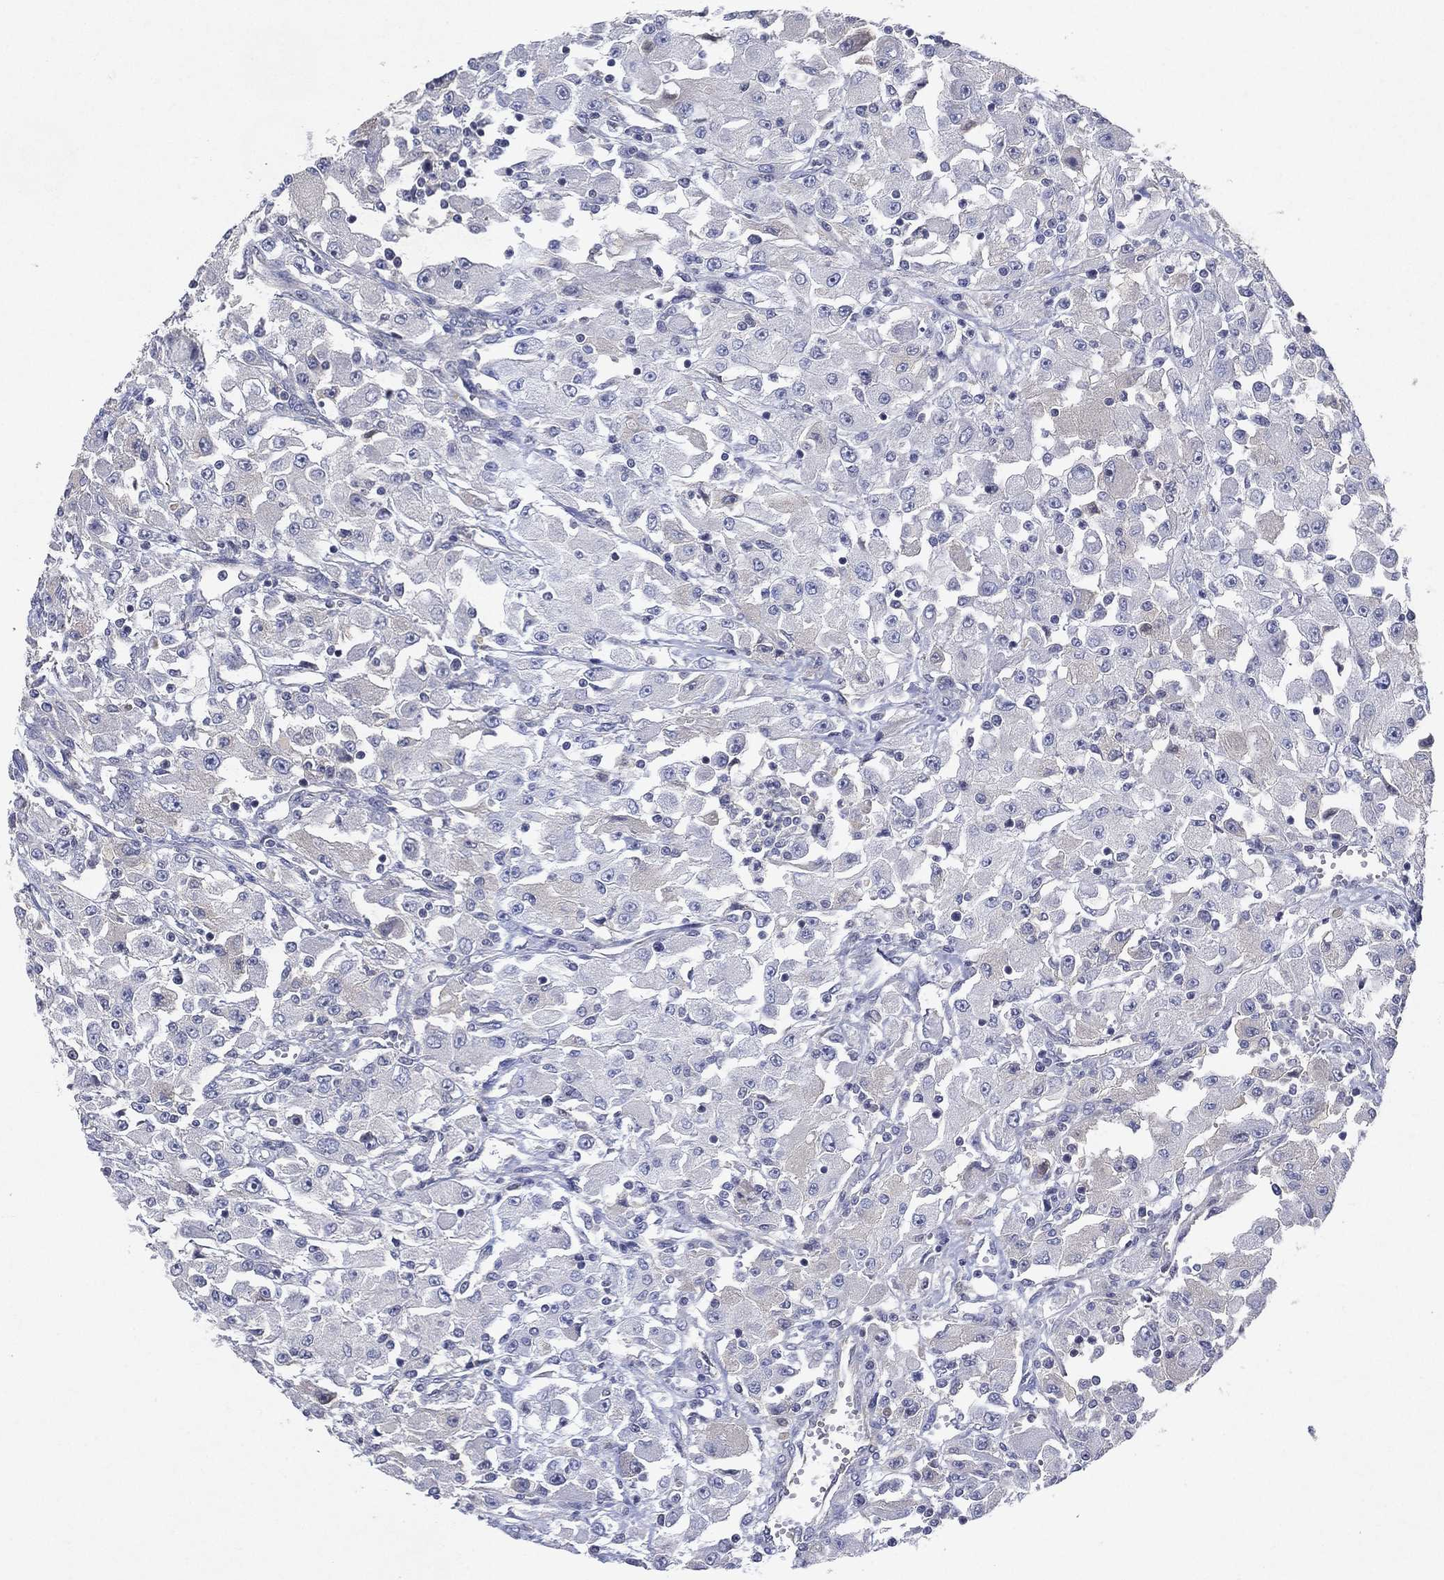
{"staining": {"intensity": "negative", "quantity": "none", "location": "none"}, "tissue": "renal cancer", "cell_type": "Tumor cells", "image_type": "cancer", "snomed": [{"axis": "morphology", "description": "Adenocarcinoma, NOS"}, {"axis": "topography", "description": "Kidney"}], "caption": "Renal cancer (adenocarcinoma) was stained to show a protein in brown. There is no significant positivity in tumor cells.", "gene": "FLI1", "patient": {"sex": "female", "age": 67}}